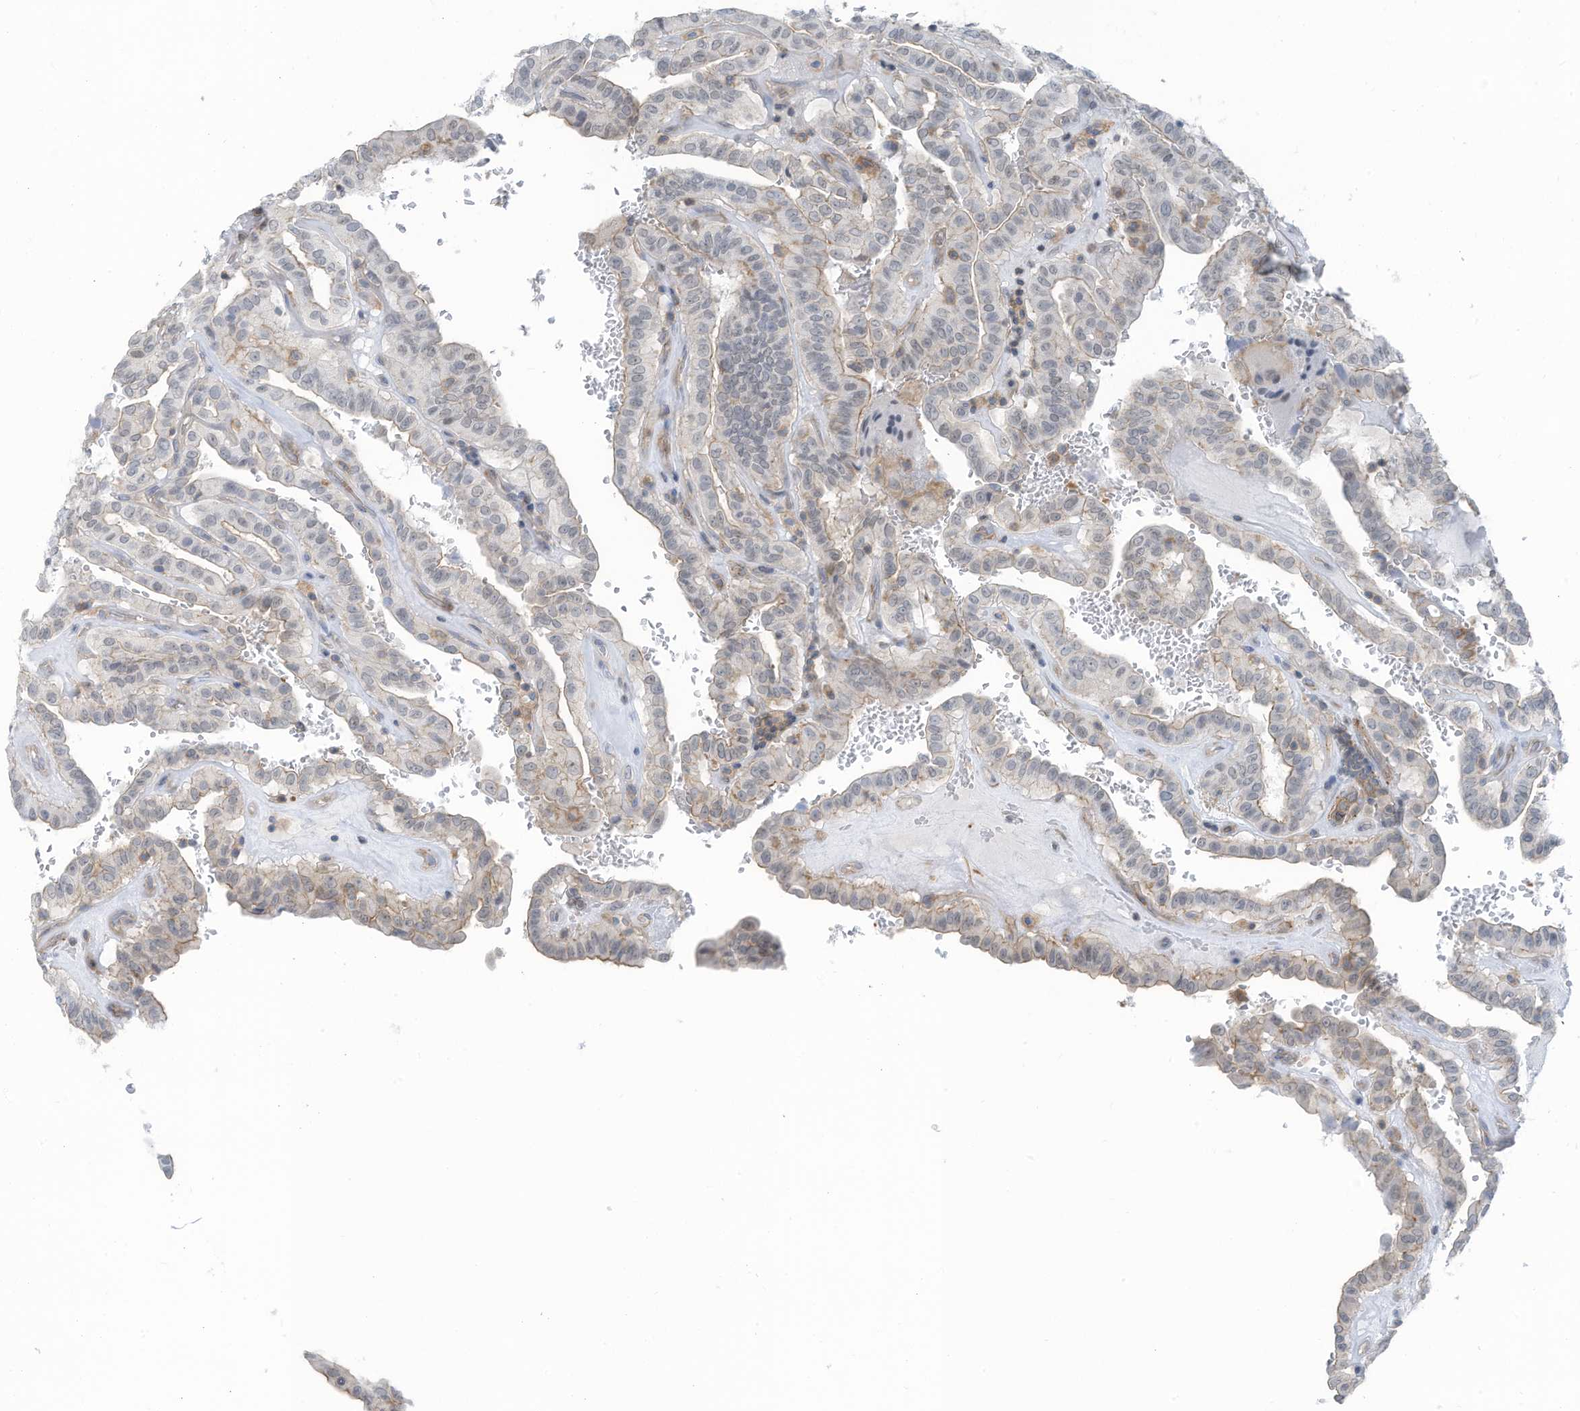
{"staining": {"intensity": "weak", "quantity": "25%-75%", "location": "cytoplasmic/membranous"}, "tissue": "thyroid cancer", "cell_type": "Tumor cells", "image_type": "cancer", "snomed": [{"axis": "morphology", "description": "Papillary adenocarcinoma, NOS"}, {"axis": "topography", "description": "Thyroid gland"}], "caption": "Protein expression analysis of human thyroid papillary adenocarcinoma reveals weak cytoplasmic/membranous staining in about 25%-75% of tumor cells.", "gene": "ZNF846", "patient": {"sex": "male", "age": 77}}